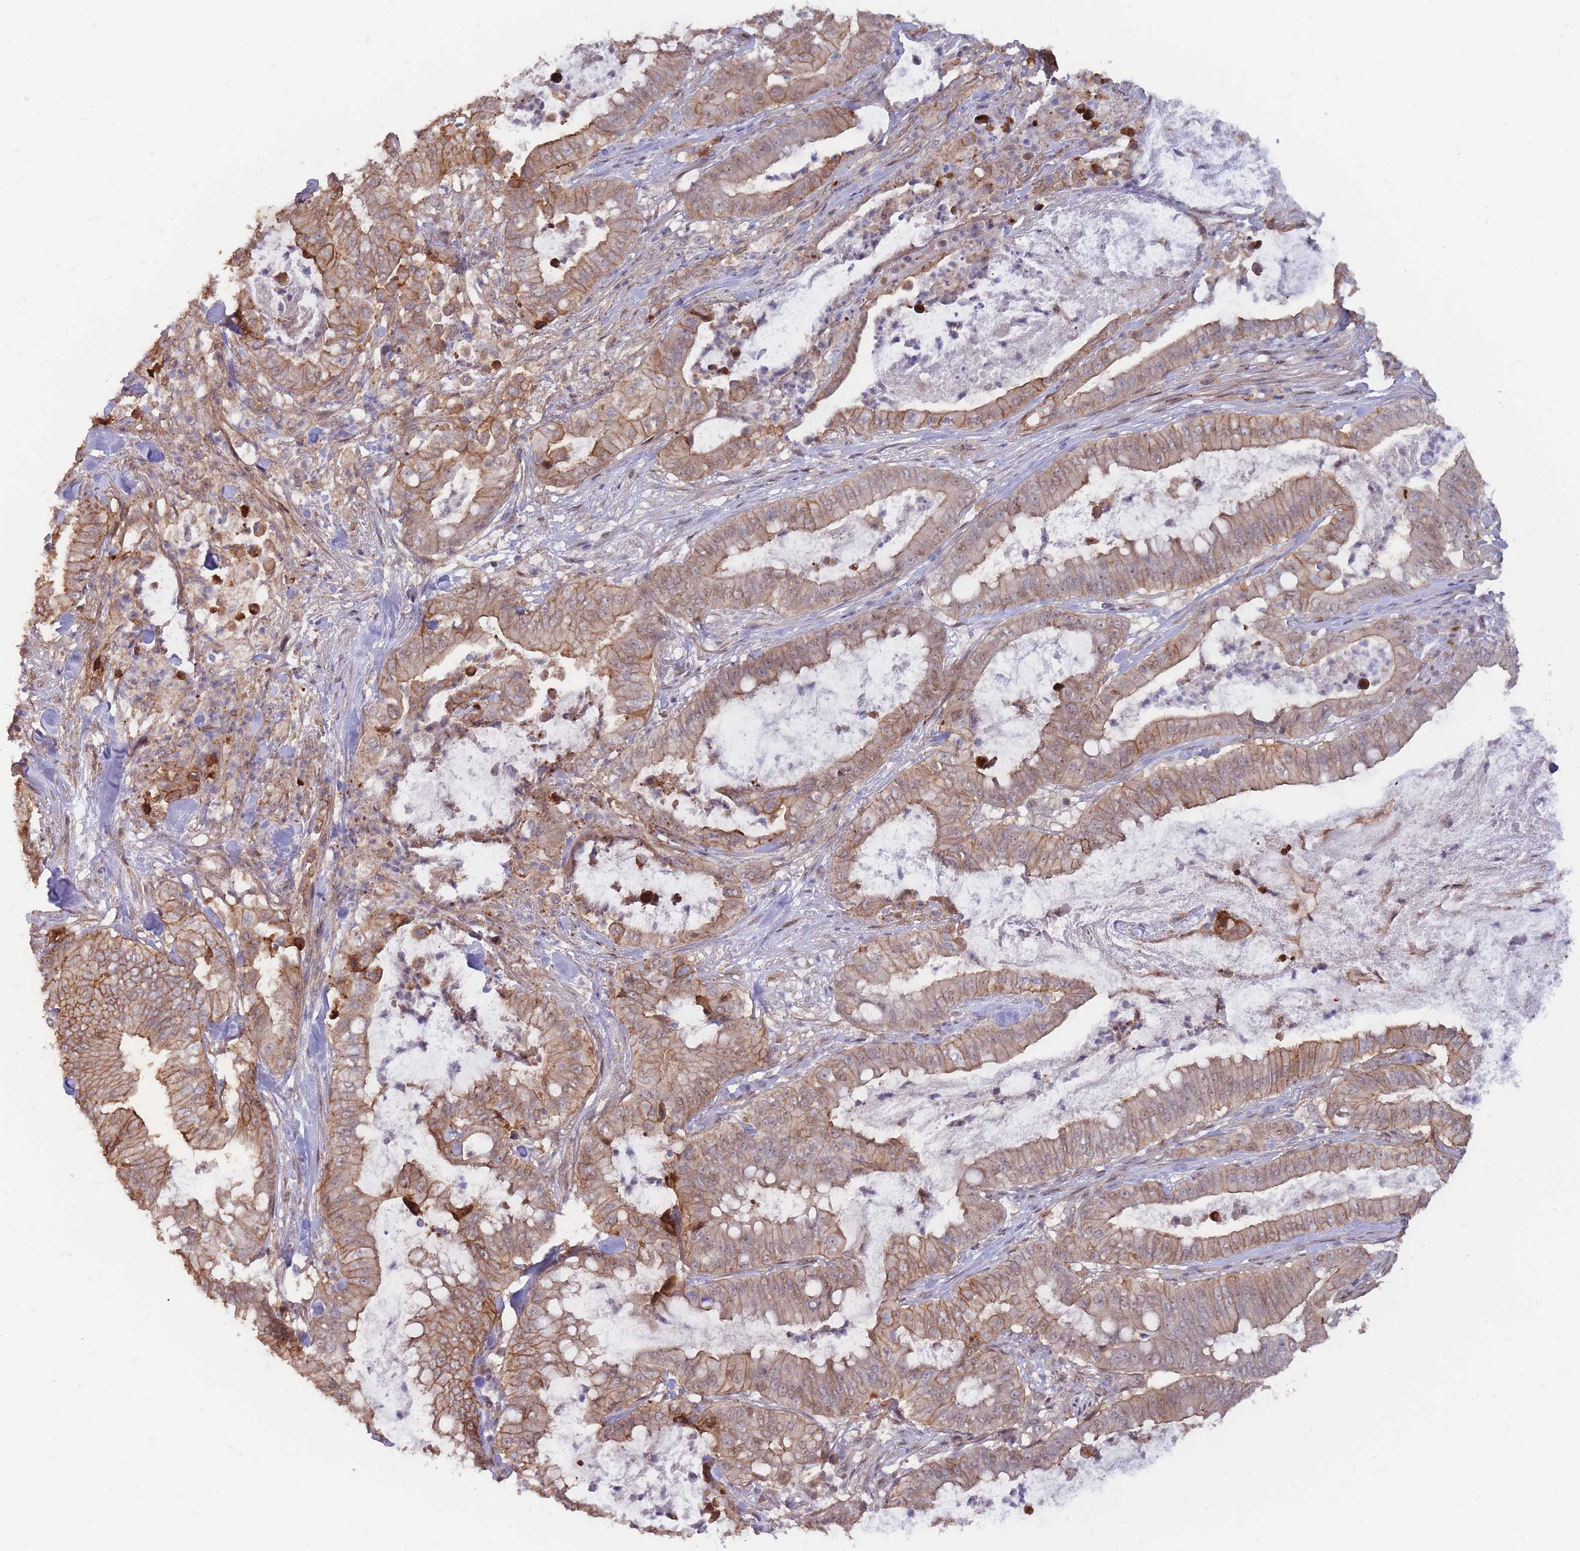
{"staining": {"intensity": "moderate", "quantity": ">75%", "location": "cytoplasmic/membranous,nuclear"}, "tissue": "pancreatic cancer", "cell_type": "Tumor cells", "image_type": "cancer", "snomed": [{"axis": "morphology", "description": "Adenocarcinoma, NOS"}, {"axis": "topography", "description": "Pancreas"}], "caption": "Moderate cytoplasmic/membranous and nuclear positivity for a protein is seen in approximately >75% of tumor cells of pancreatic cancer using IHC.", "gene": "BOD1L1", "patient": {"sex": "male", "age": 71}}